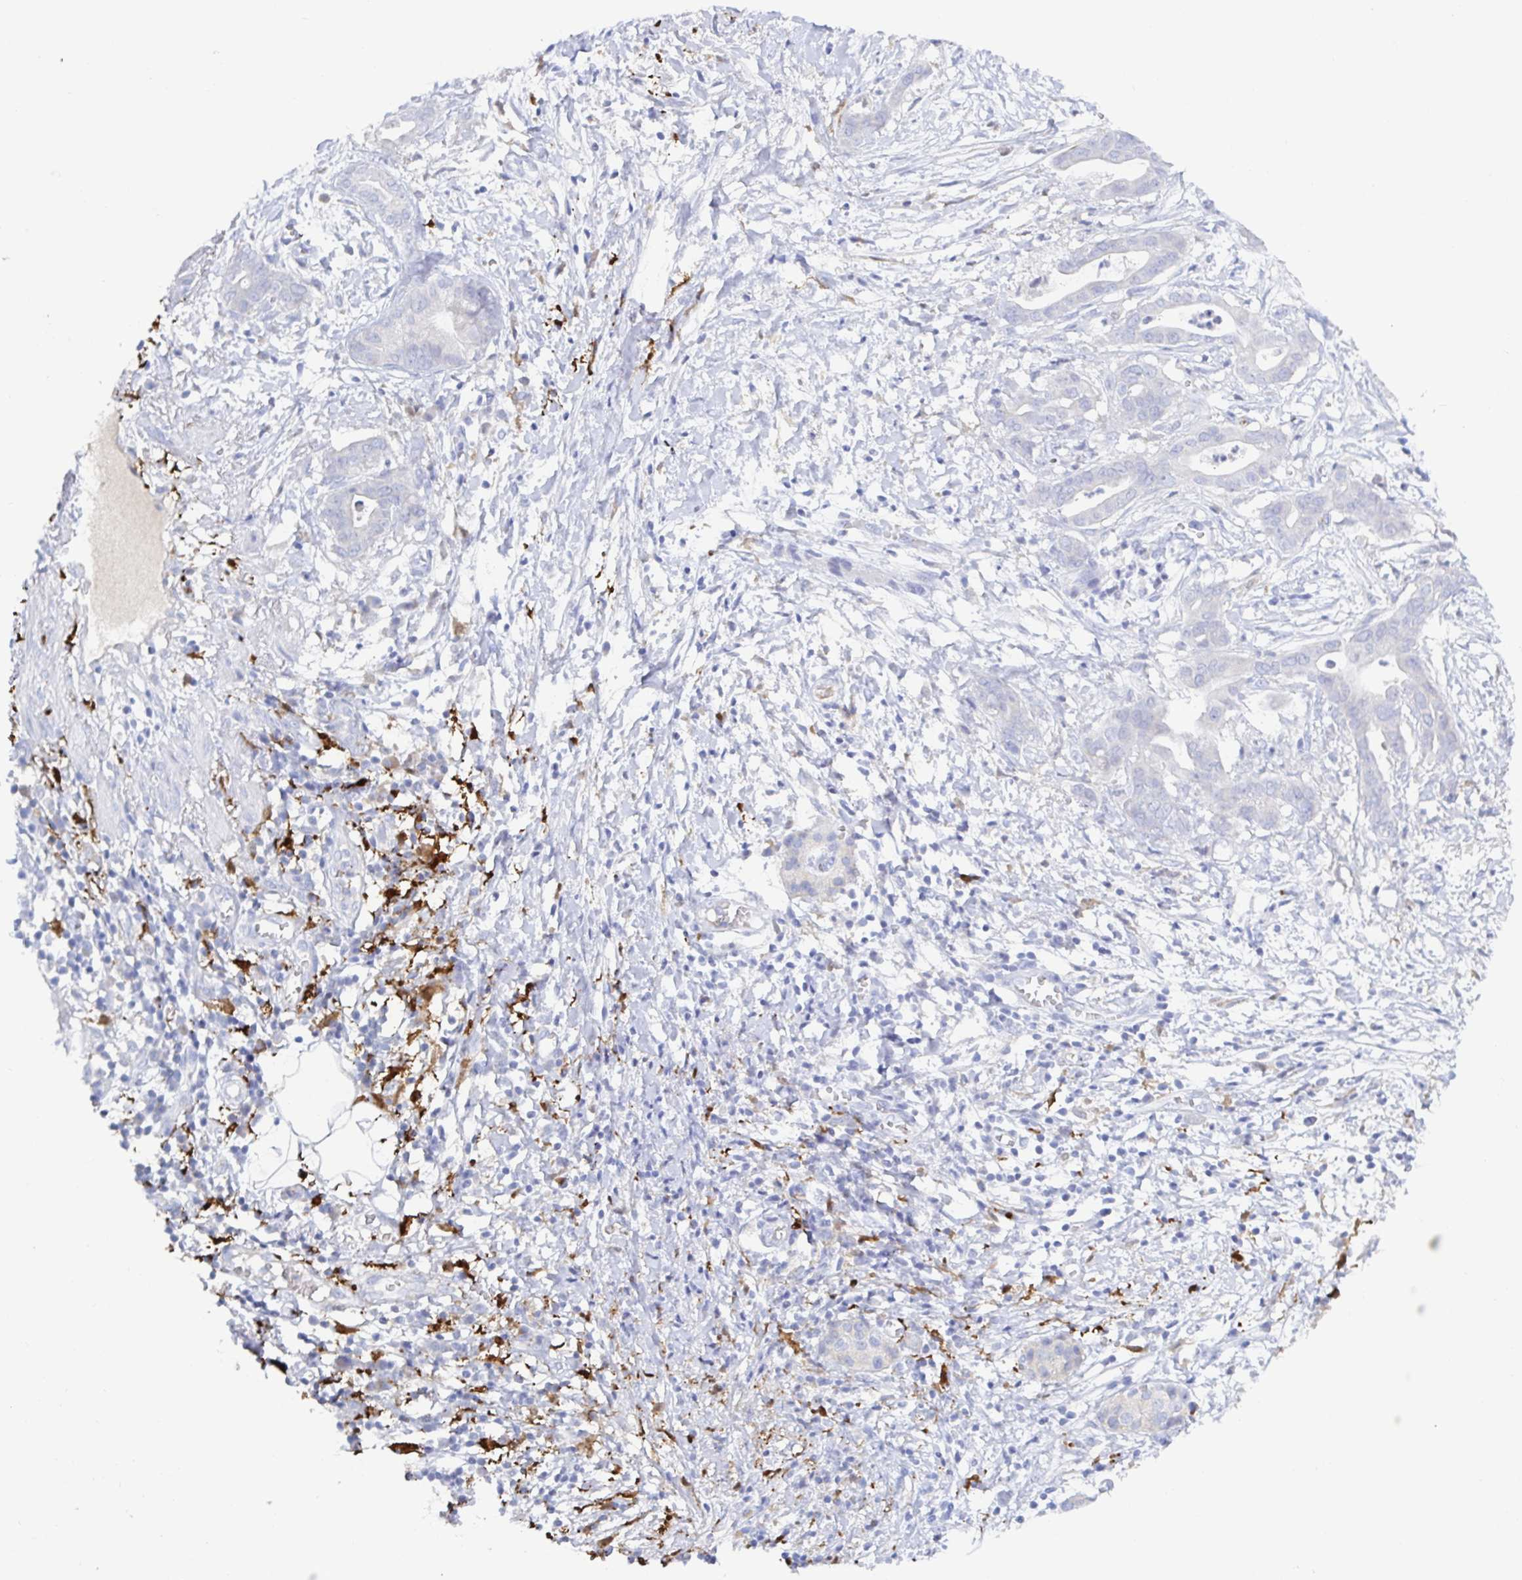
{"staining": {"intensity": "negative", "quantity": "none", "location": "none"}, "tissue": "pancreatic cancer", "cell_type": "Tumor cells", "image_type": "cancer", "snomed": [{"axis": "morphology", "description": "Adenocarcinoma, NOS"}, {"axis": "topography", "description": "Pancreas"}], "caption": "Immunohistochemistry (IHC) micrograph of neoplastic tissue: pancreatic cancer (adenocarcinoma) stained with DAB (3,3'-diaminobenzidine) displays no significant protein staining in tumor cells.", "gene": "OR2A4", "patient": {"sex": "male", "age": 61}}